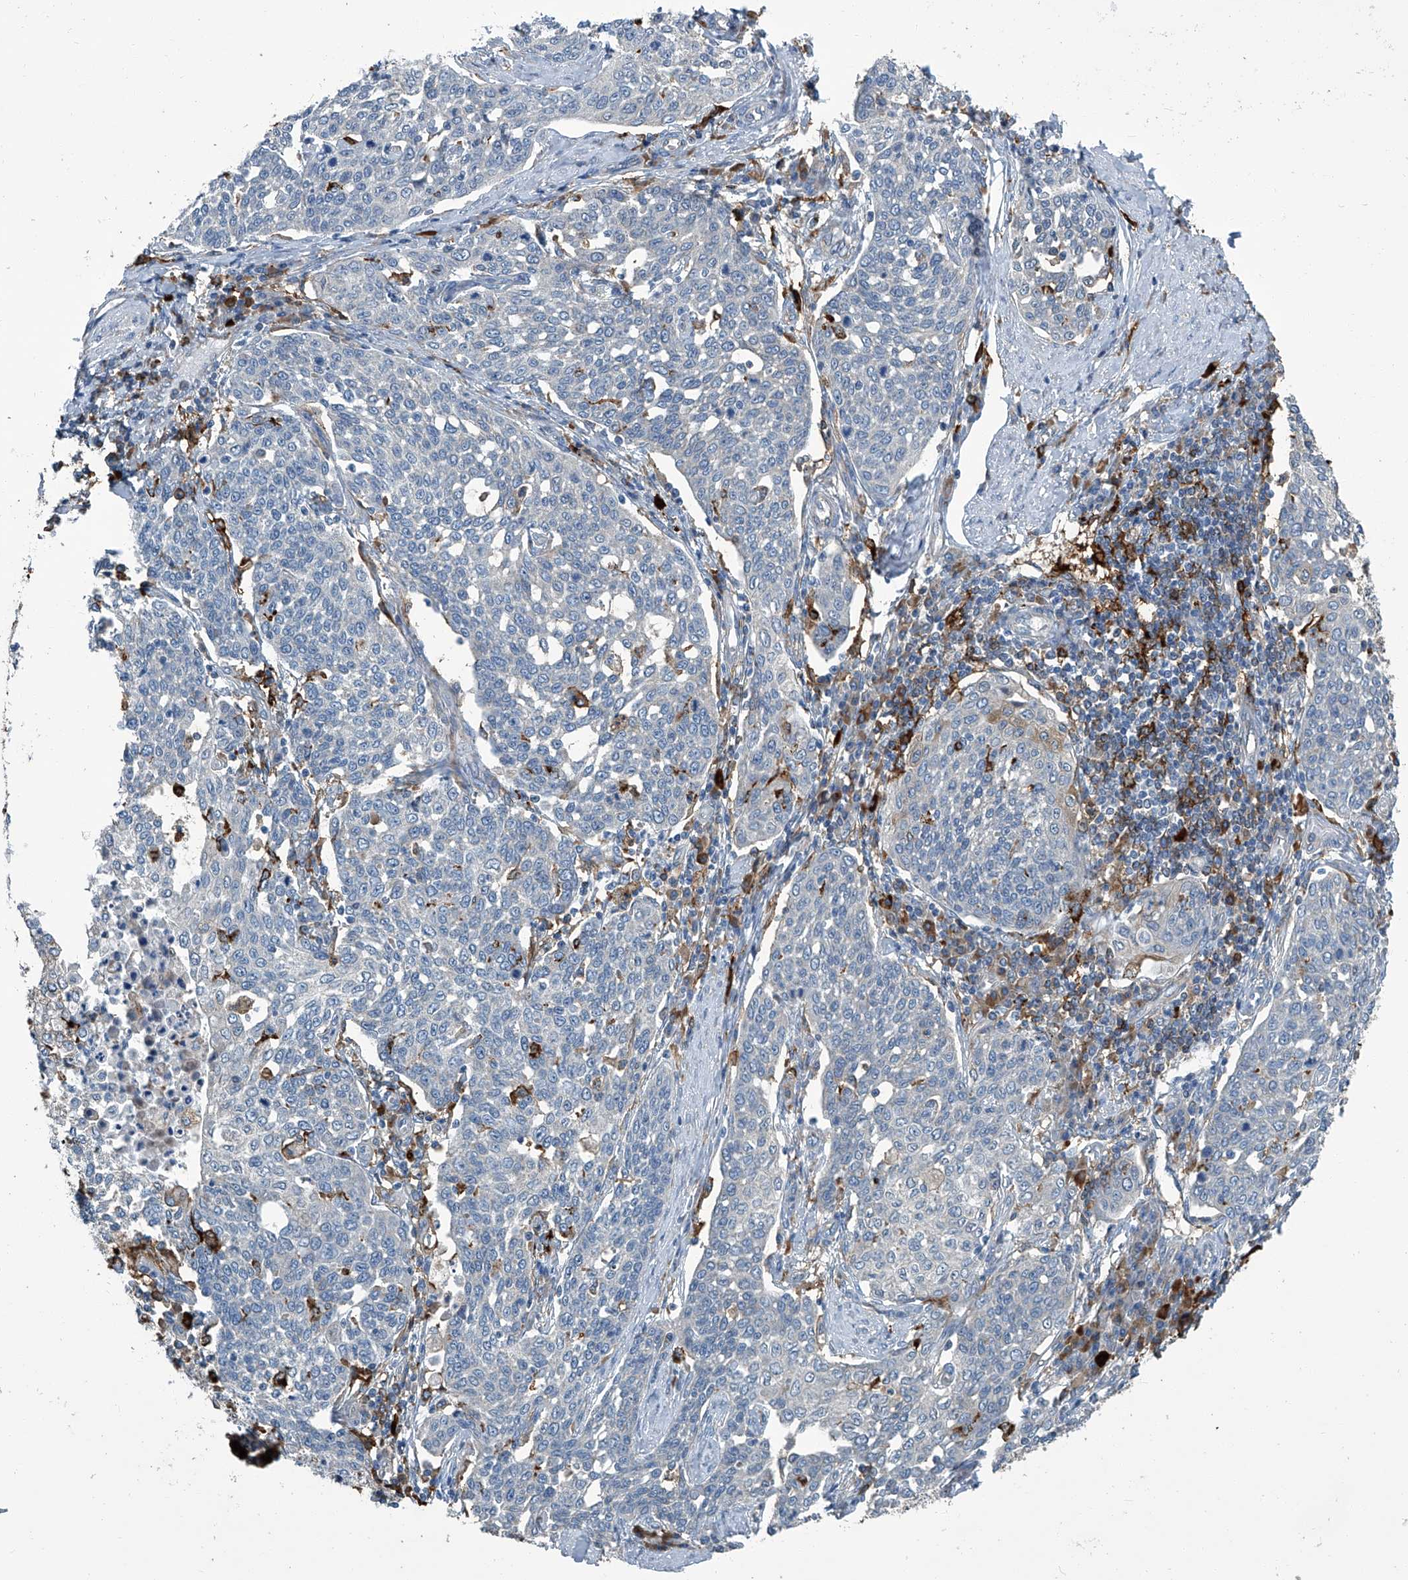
{"staining": {"intensity": "negative", "quantity": "none", "location": "none"}, "tissue": "cervical cancer", "cell_type": "Tumor cells", "image_type": "cancer", "snomed": [{"axis": "morphology", "description": "Squamous cell carcinoma, NOS"}, {"axis": "topography", "description": "Cervix"}], "caption": "Micrograph shows no significant protein positivity in tumor cells of cervical cancer.", "gene": "FAM167A", "patient": {"sex": "female", "age": 34}}